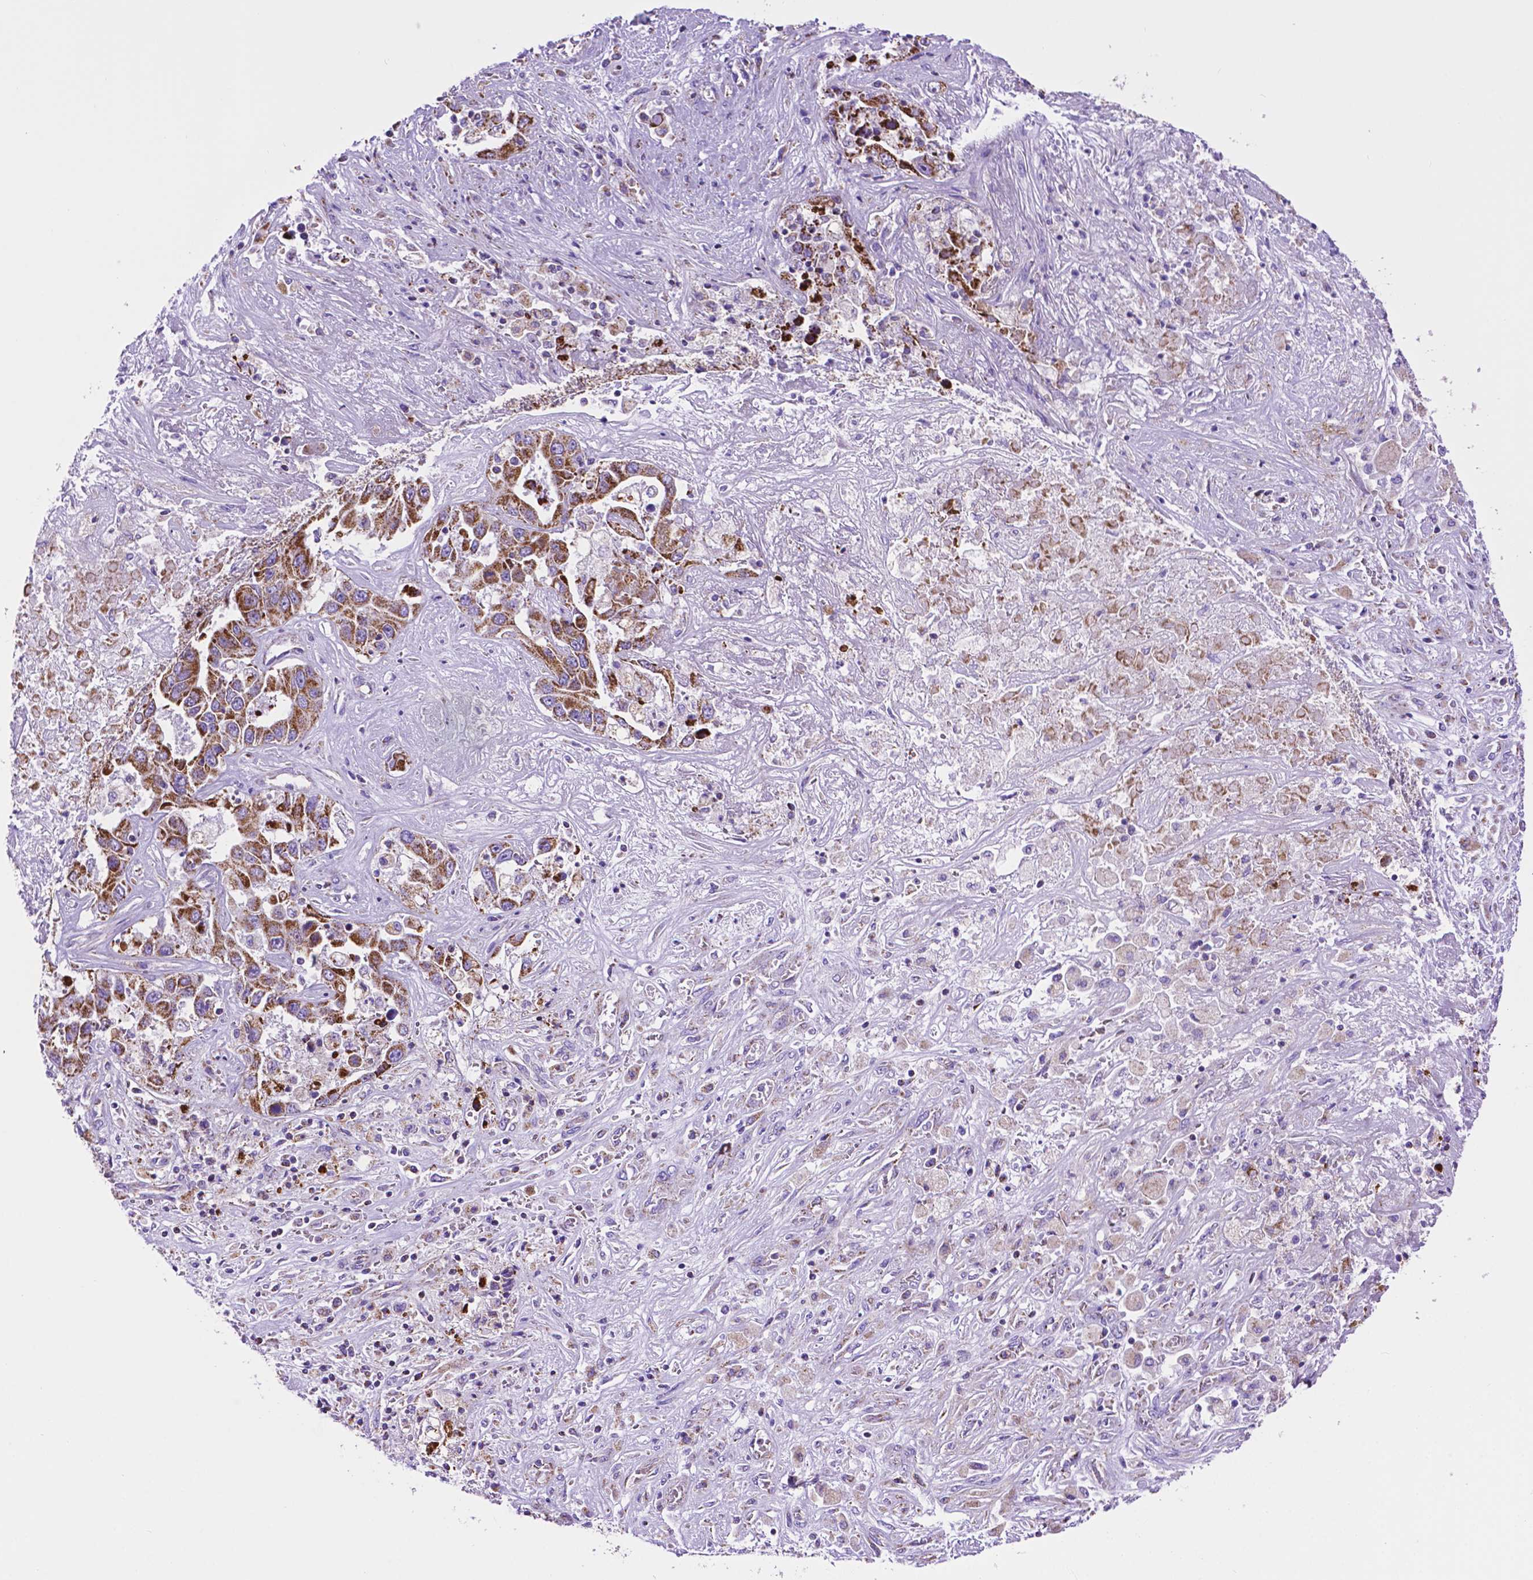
{"staining": {"intensity": "strong", "quantity": ">75%", "location": "cytoplasmic/membranous"}, "tissue": "liver cancer", "cell_type": "Tumor cells", "image_type": "cancer", "snomed": [{"axis": "morphology", "description": "Cholangiocarcinoma"}, {"axis": "topography", "description": "Liver"}], "caption": "Brown immunohistochemical staining in human liver cancer (cholangiocarcinoma) displays strong cytoplasmic/membranous positivity in about >75% of tumor cells.", "gene": "GDPD5", "patient": {"sex": "female", "age": 52}}